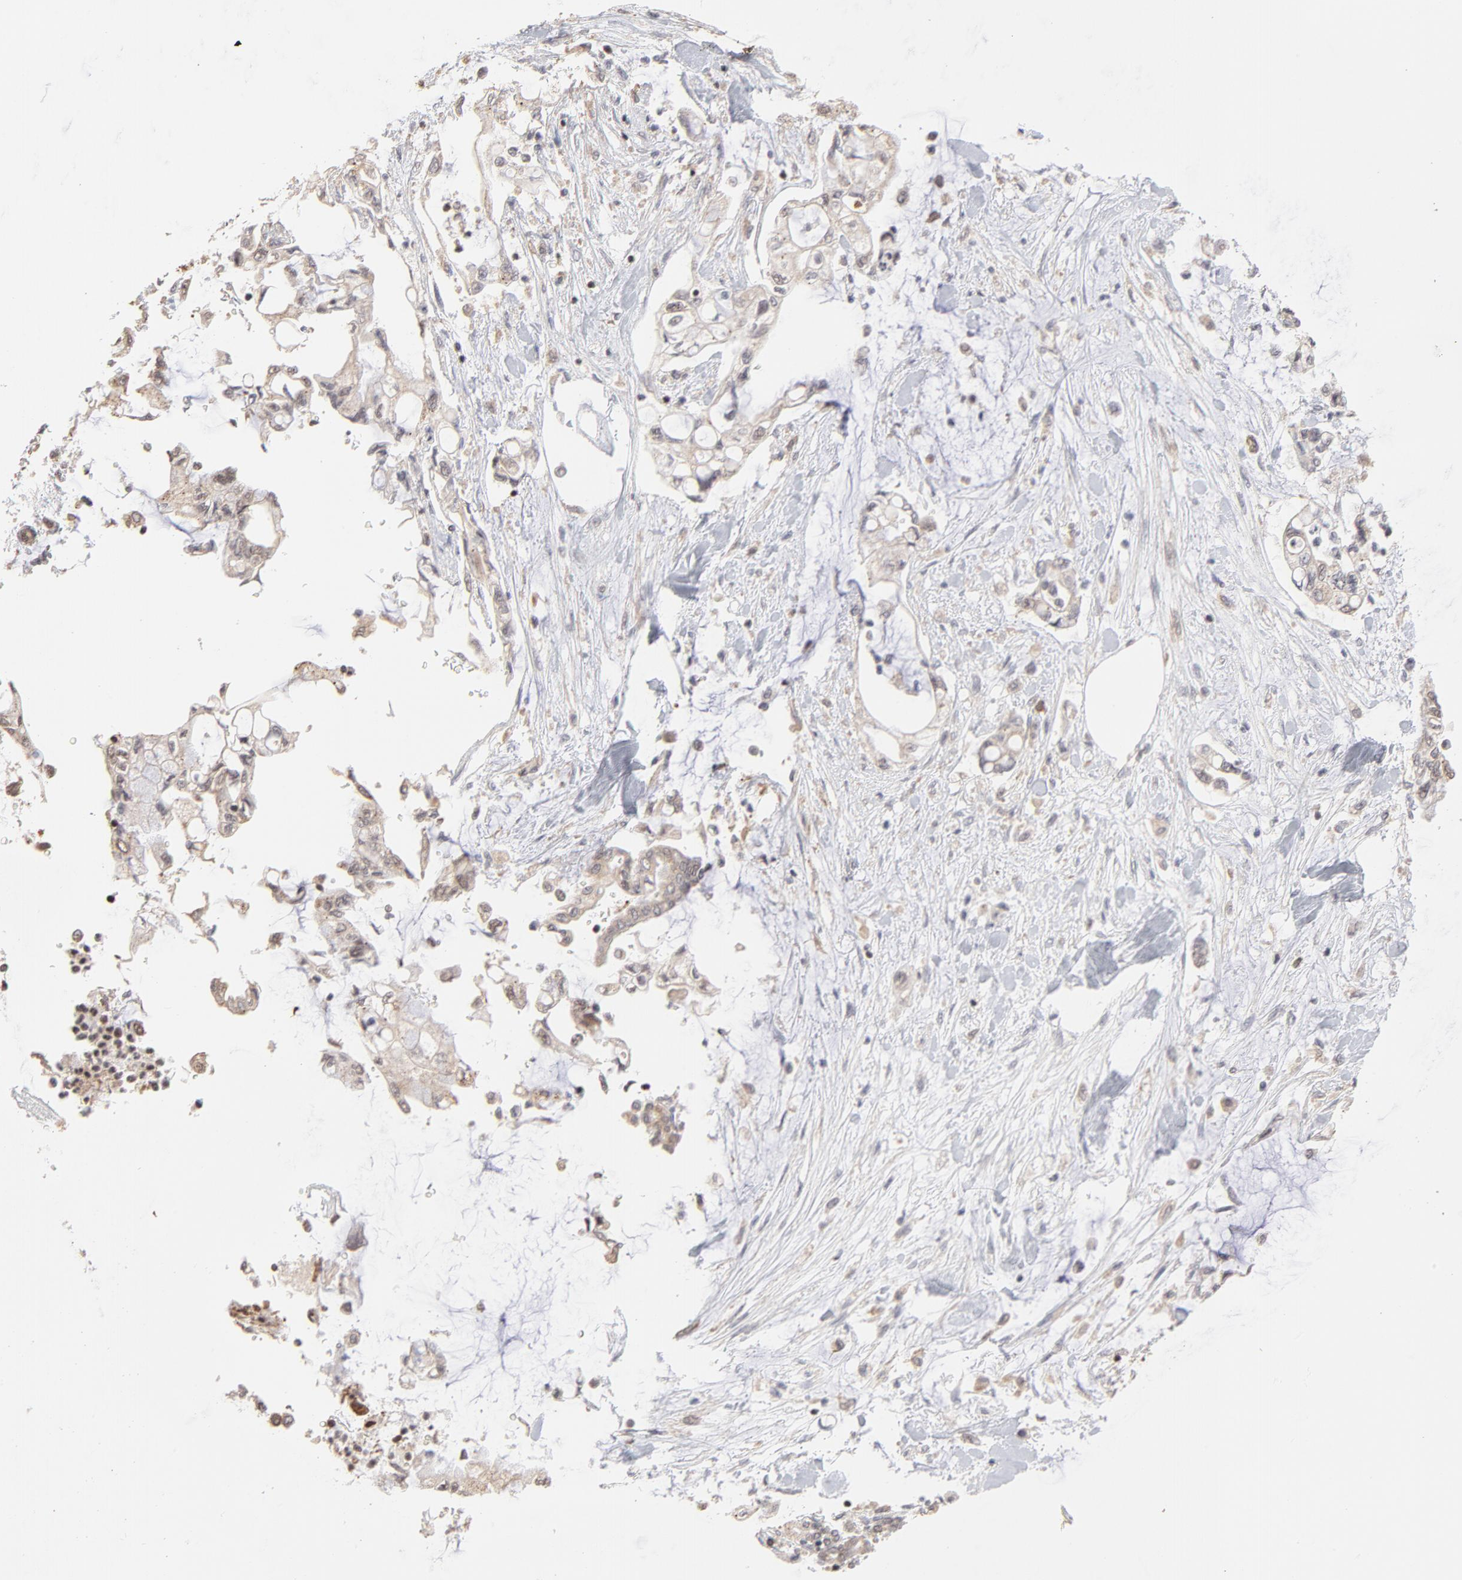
{"staining": {"intensity": "weak", "quantity": "<25%", "location": "cytoplasmic/membranous"}, "tissue": "pancreatic cancer", "cell_type": "Tumor cells", "image_type": "cancer", "snomed": [{"axis": "morphology", "description": "Adenocarcinoma, NOS"}, {"axis": "topography", "description": "Pancreas"}], "caption": "The immunohistochemistry photomicrograph has no significant staining in tumor cells of pancreatic cancer tissue. (DAB (3,3'-diaminobenzidine) IHC, high magnification).", "gene": "ARIH1", "patient": {"sex": "female", "age": 70}}